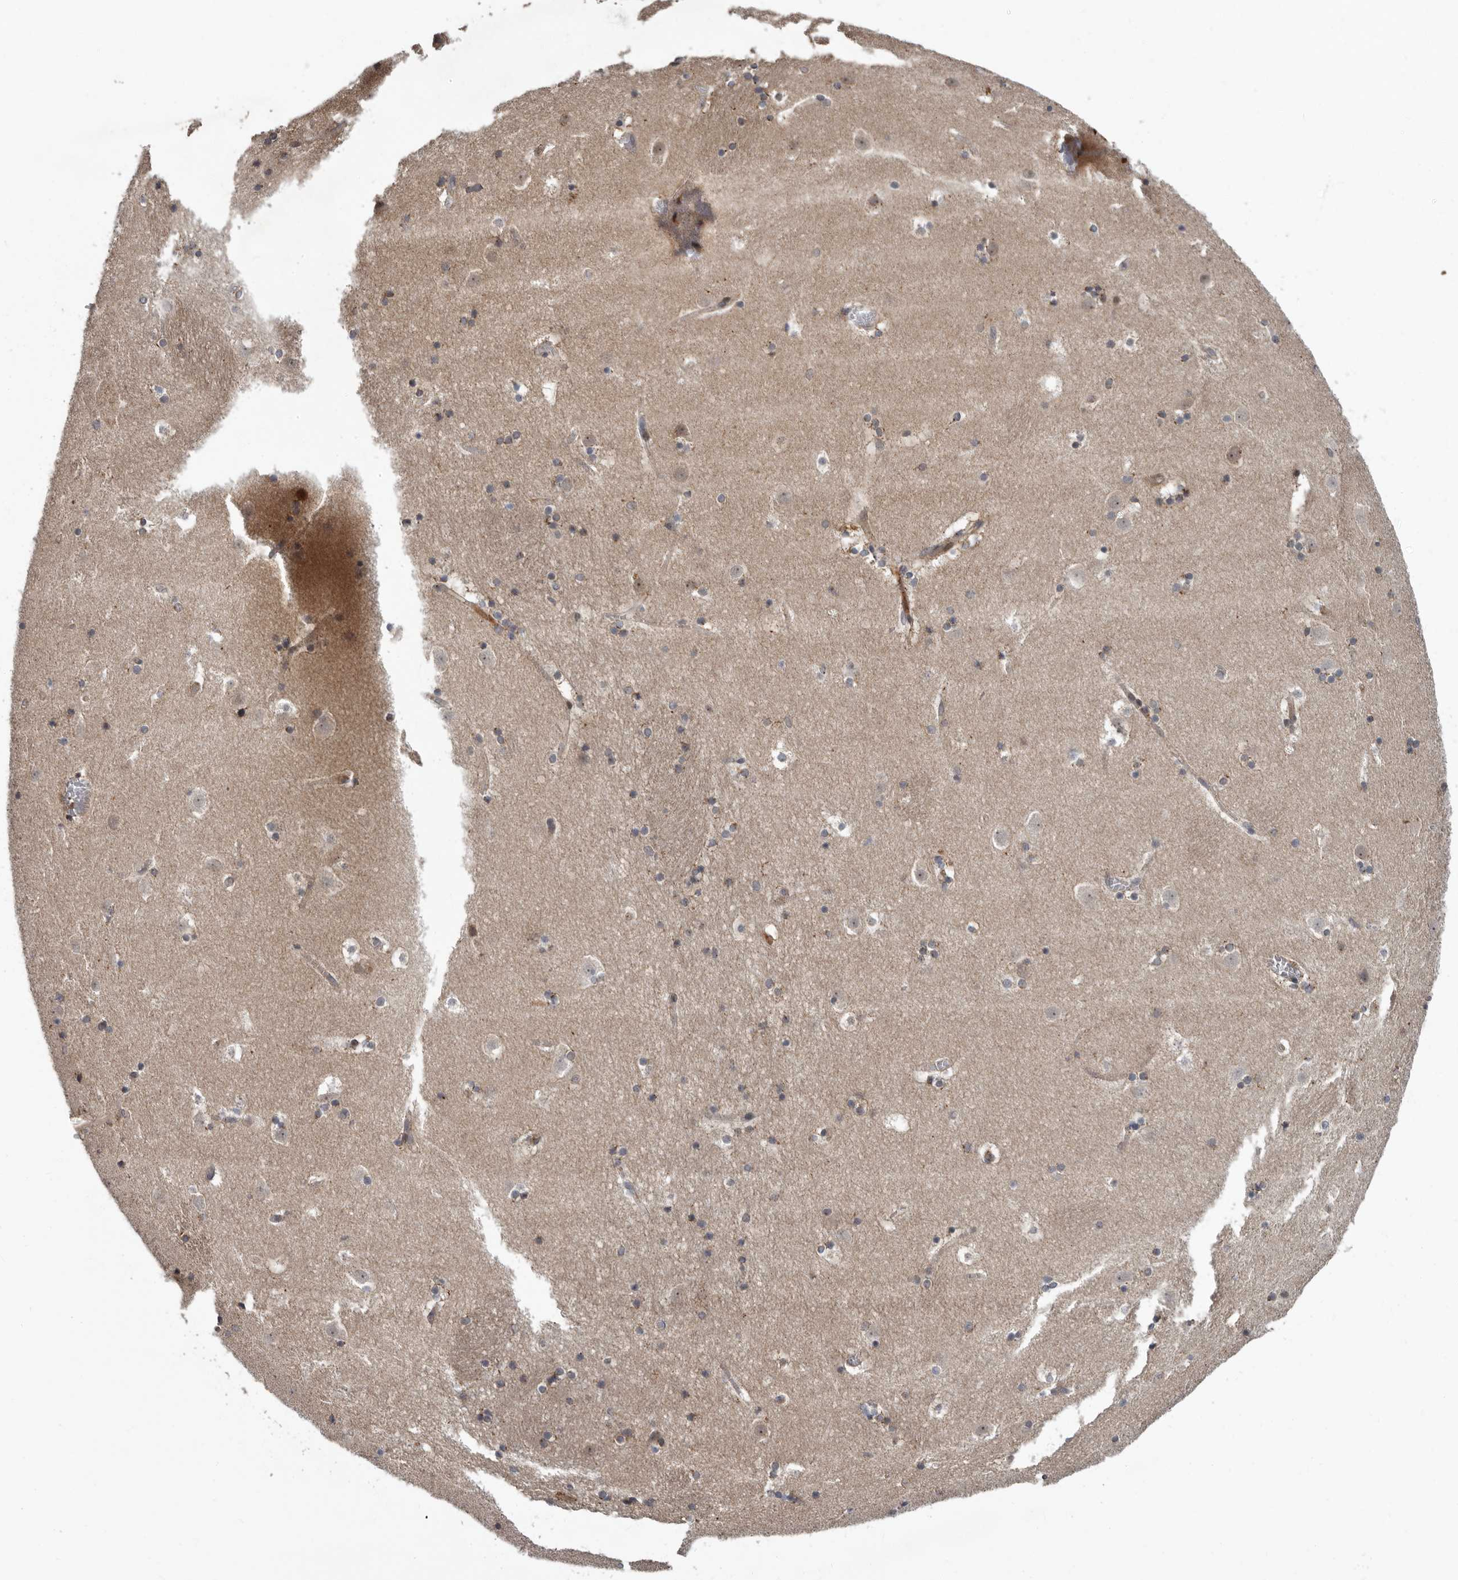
{"staining": {"intensity": "weak", "quantity": "25%-75%", "location": "cytoplasmic/membranous"}, "tissue": "caudate", "cell_type": "Glial cells", "image_type": "normal", "snomed": [{"axis": "morphology", "description": "Normal tissue, NOS"}, {"axis": "topography", "description": "Lateral ventricle wall"}], "caption": "Brown immunohistochemical staining in unremarkable caudate displays weak cytoplasmic/membranous expression in about 25%-75% of glial cells.", "gene": "FGFR4", "patient": {"sex": "male", "age": 45}}